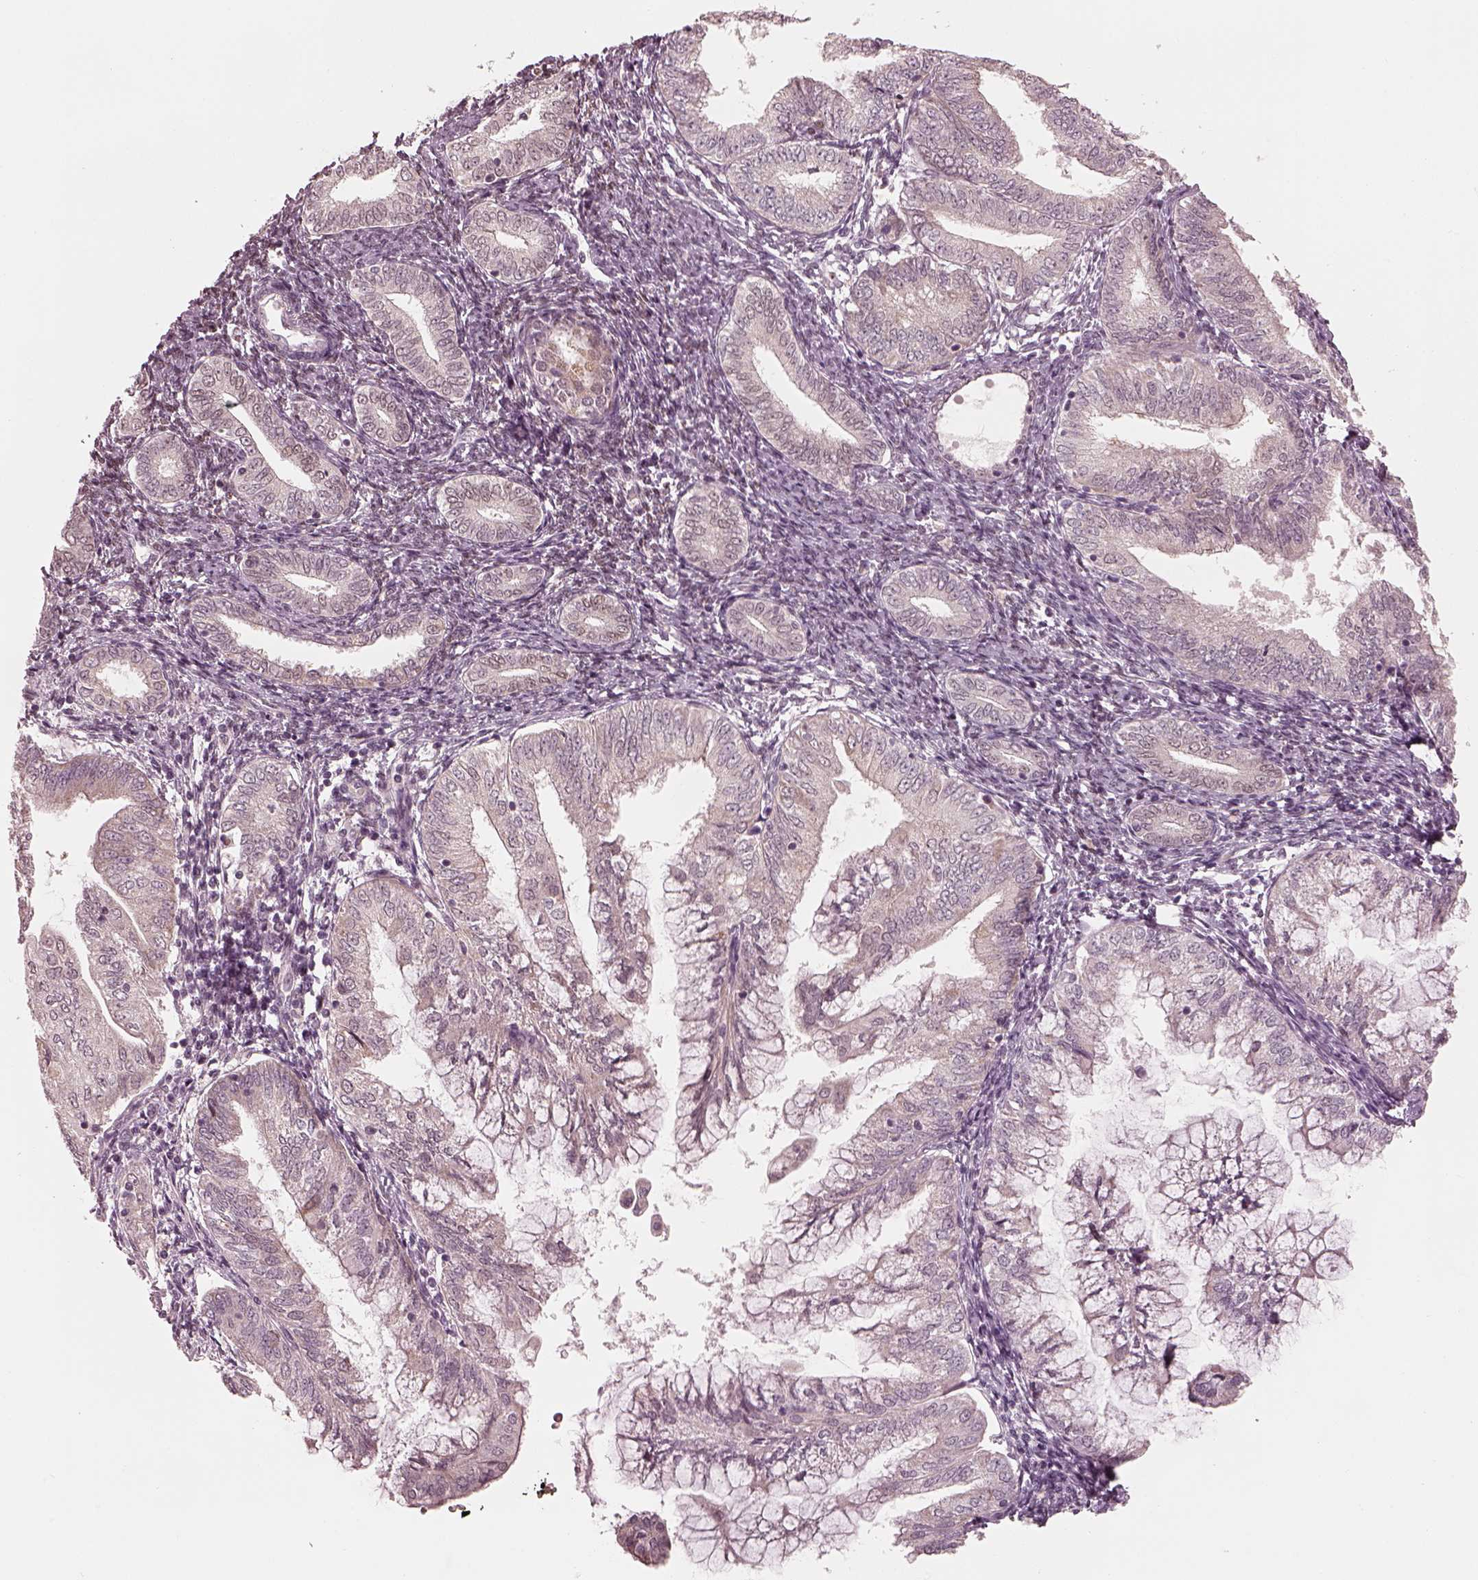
{"staining": {"intensity": "negative", "quantity": "none", "location": "none"}, "tissue": "endometrial cancer", "cell_type": "Tumor cells", "image_type": "cancer", "snomed": [{"axis": "morphology", "description": "Adenocarcinoma, NOS"}, {"axis": "topography", "description": "Endometrium"}], "caption": "Histopathology image shows no protein expression in tumor cells of endometrial cancer tissue. (Stains: DAB (3,3'-diaminobenzidine) immunohistochemistry with hematoxylin counter stain, Microscopy: brightfield microscopy at high magnification).", "gene": "IQCB1", "patient": {"sex": "female", "age": 55}}